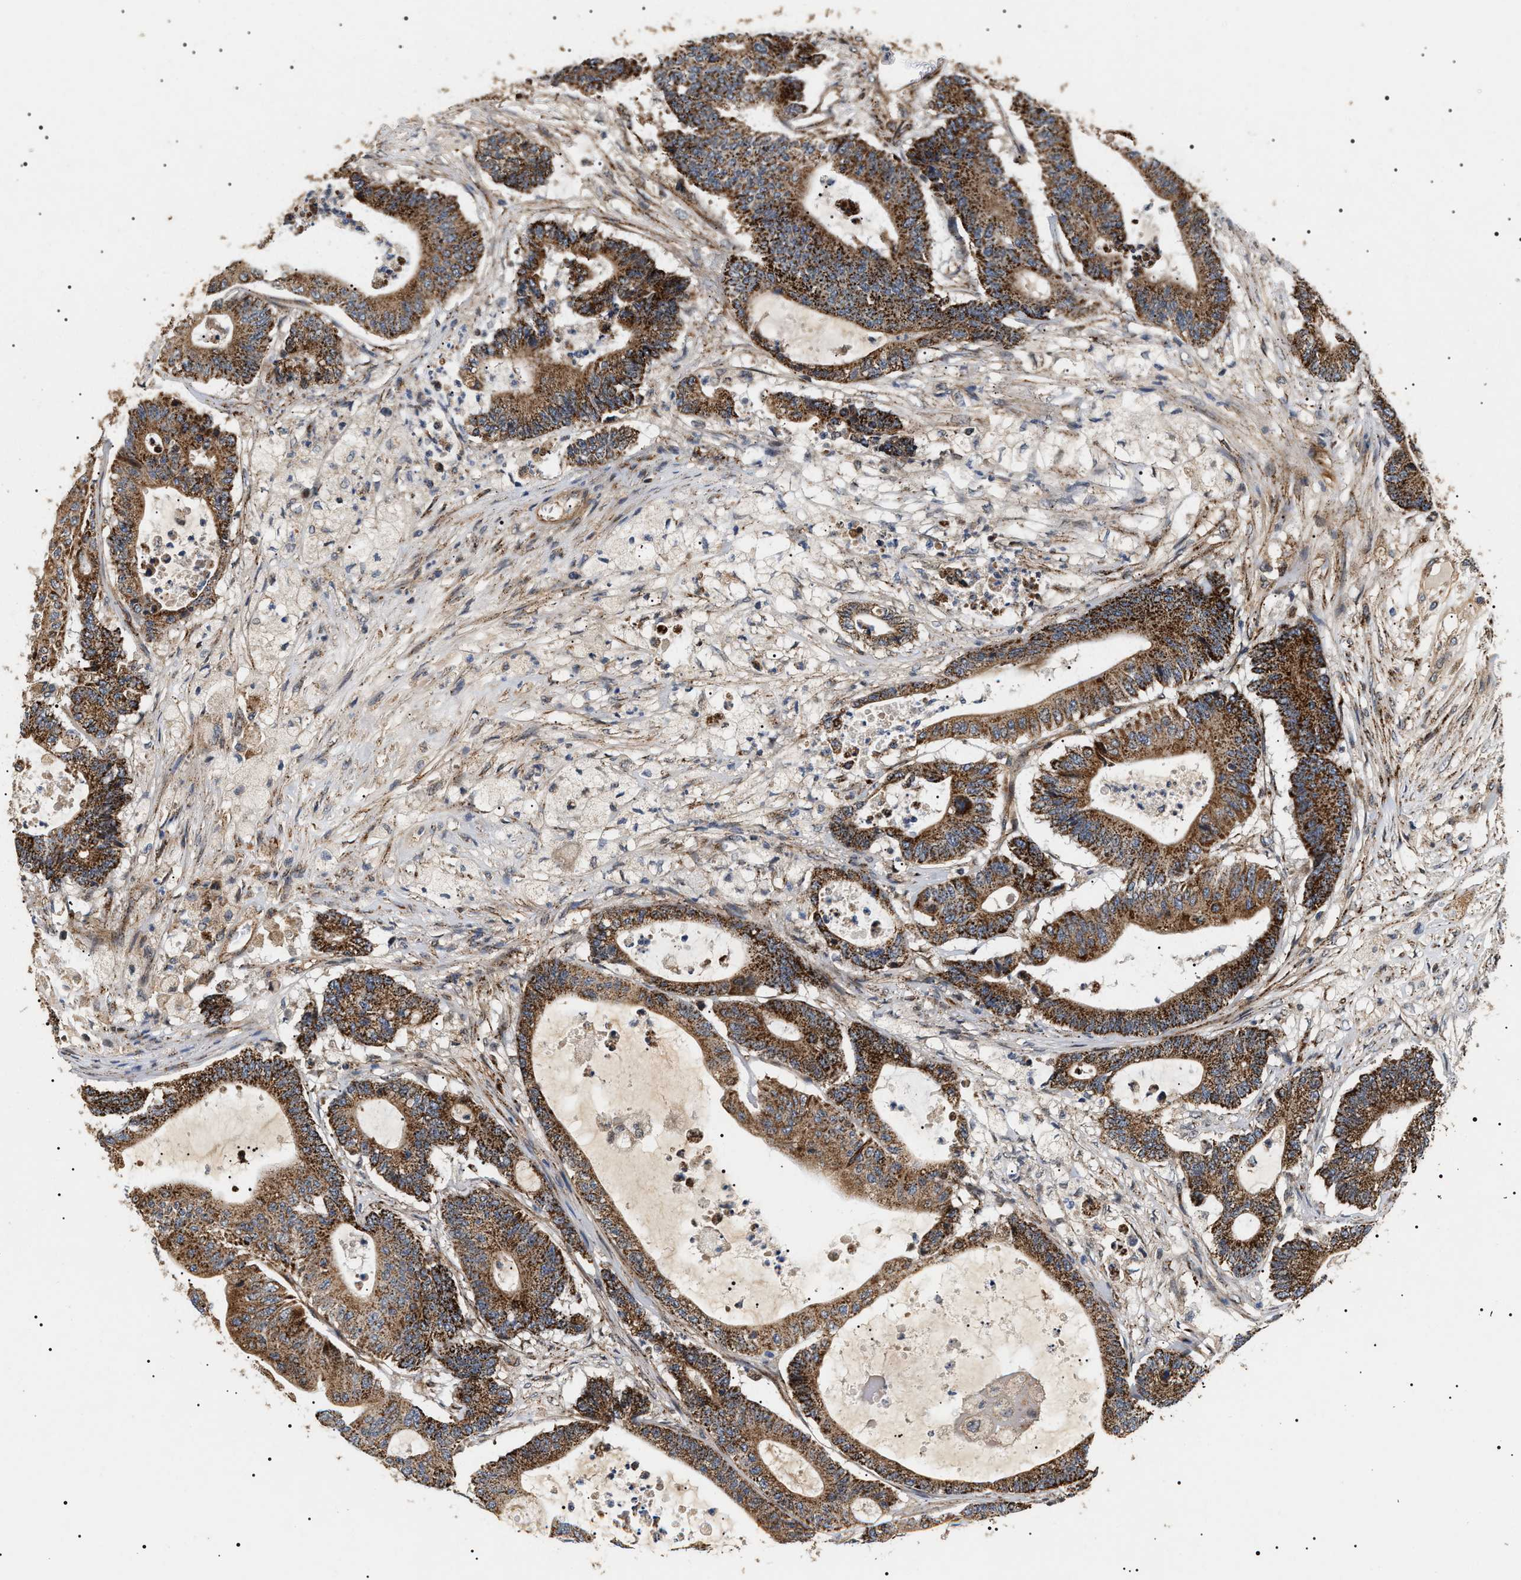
{"staining": {"intensity": "strong", "quantity": ">75%", "location": "cytoplasmic/membranous"}, "tissue": "colorectal cancer", "cell_type": "Tumor cells", "image_type": "cancer", "snomed": [{"axis": "morphology", "description": "Adenocarcinoma, NOS"}, {"axis": "topography", "description": "Colon"}], "caption": "A high-resolution micrograph shows immunohistochemistry staining of colorectal cancer, which shows strong cytoplasmic/membranous staining in approximately >75% of tumor cells.", "gene": "ZBTB26", "patient": {"sex": "female", "age": 84}}